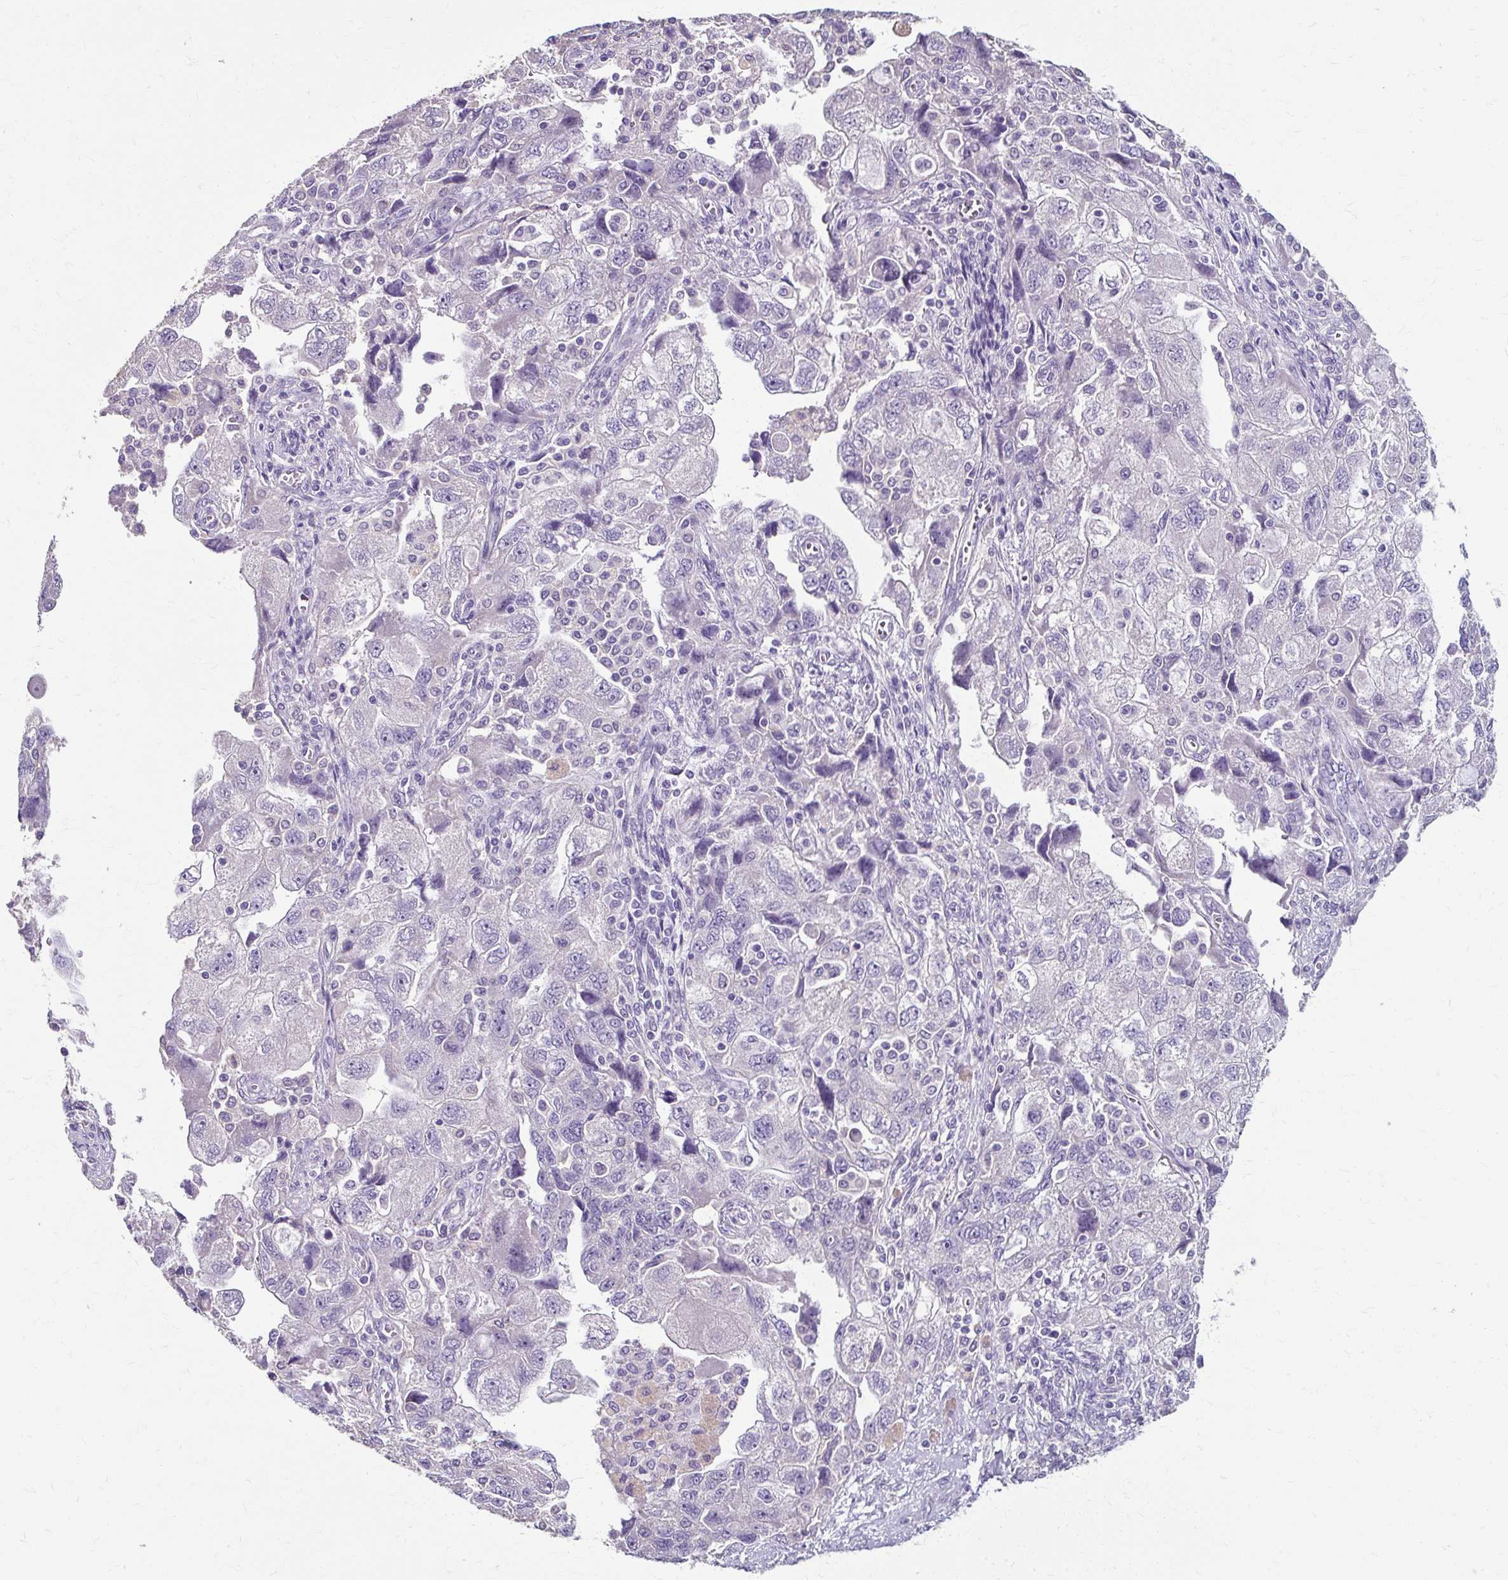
{"staining": {"intensity": "negative", "quantity": "none", "location": "none"}, "tissue": "ovarian cancer", "cell_type": "Tumor cells", "image_type": "cancer", "snomed": [{"axis": "morphology", "description": "Carcinoma, NOS"}, {"axis": "morphology", "description": "Cystadenocarcinoma, serous, NOS"}, {"axis": "topography", "description": "Ovary"}], "caption": "Tumor cells show no significant expression in ovarian serous cystadenocarcinoma.", "gene": "KLHL24", "patient": {"sex": "female", "age": 69}}